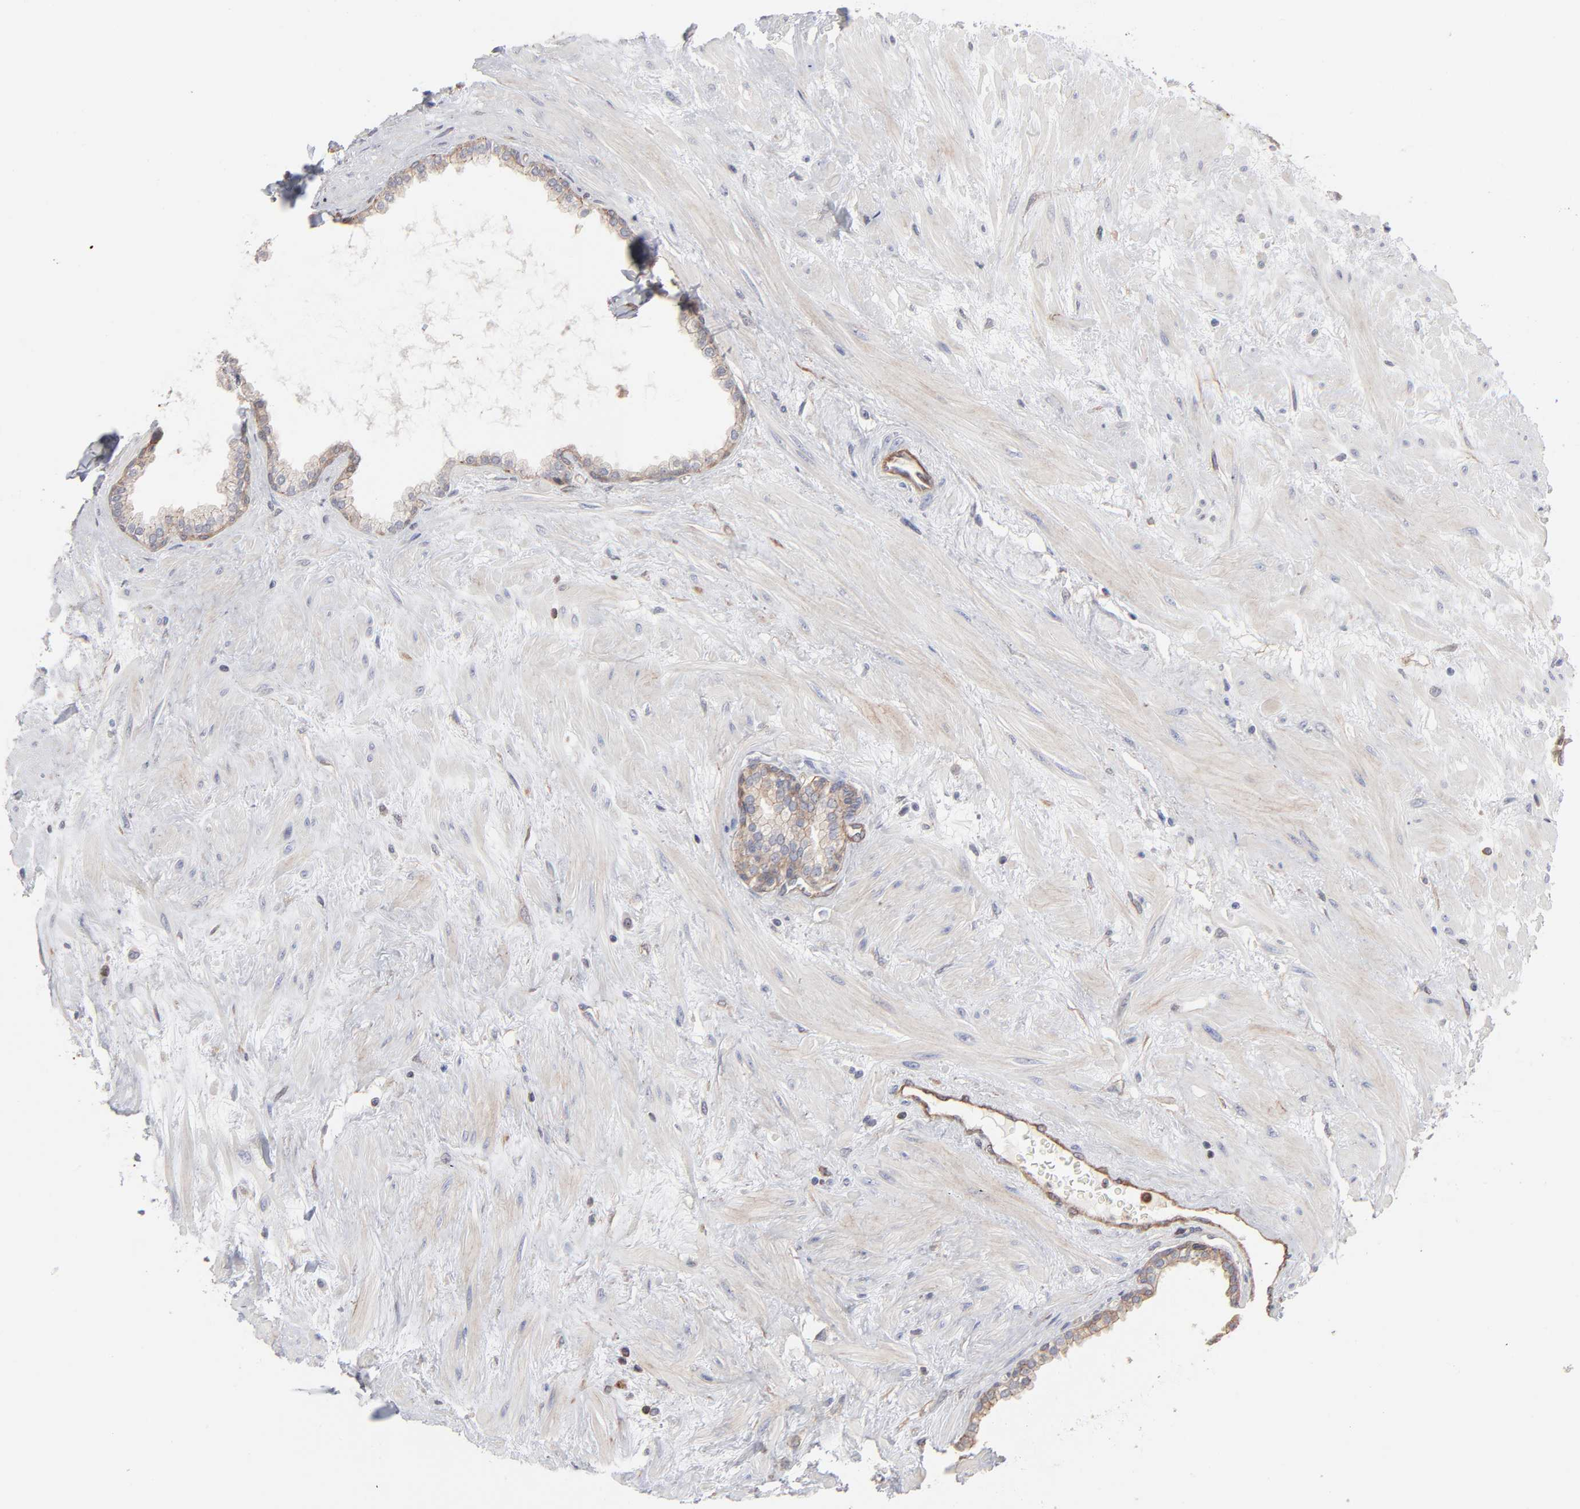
{"staining": {"intensity": "moderate", "quantity": ">75%", "location": "cytoplasmic/membranous"}, "tissue": "prostate", "cell_type": "Glandular cells", "image_type": "normal", "snomed": [{"axis": "morphology", "description": "Normal tissue, NOS"}, {"axis": "topography", "description": "Prostate"}], "caption": "Moderate cytoplasmic/membranous staining is appreciated in about >75% of glandular cells in unremarkable prostate.", "gene": "PXN", "patient": {"sex": "male", "age": 64}}